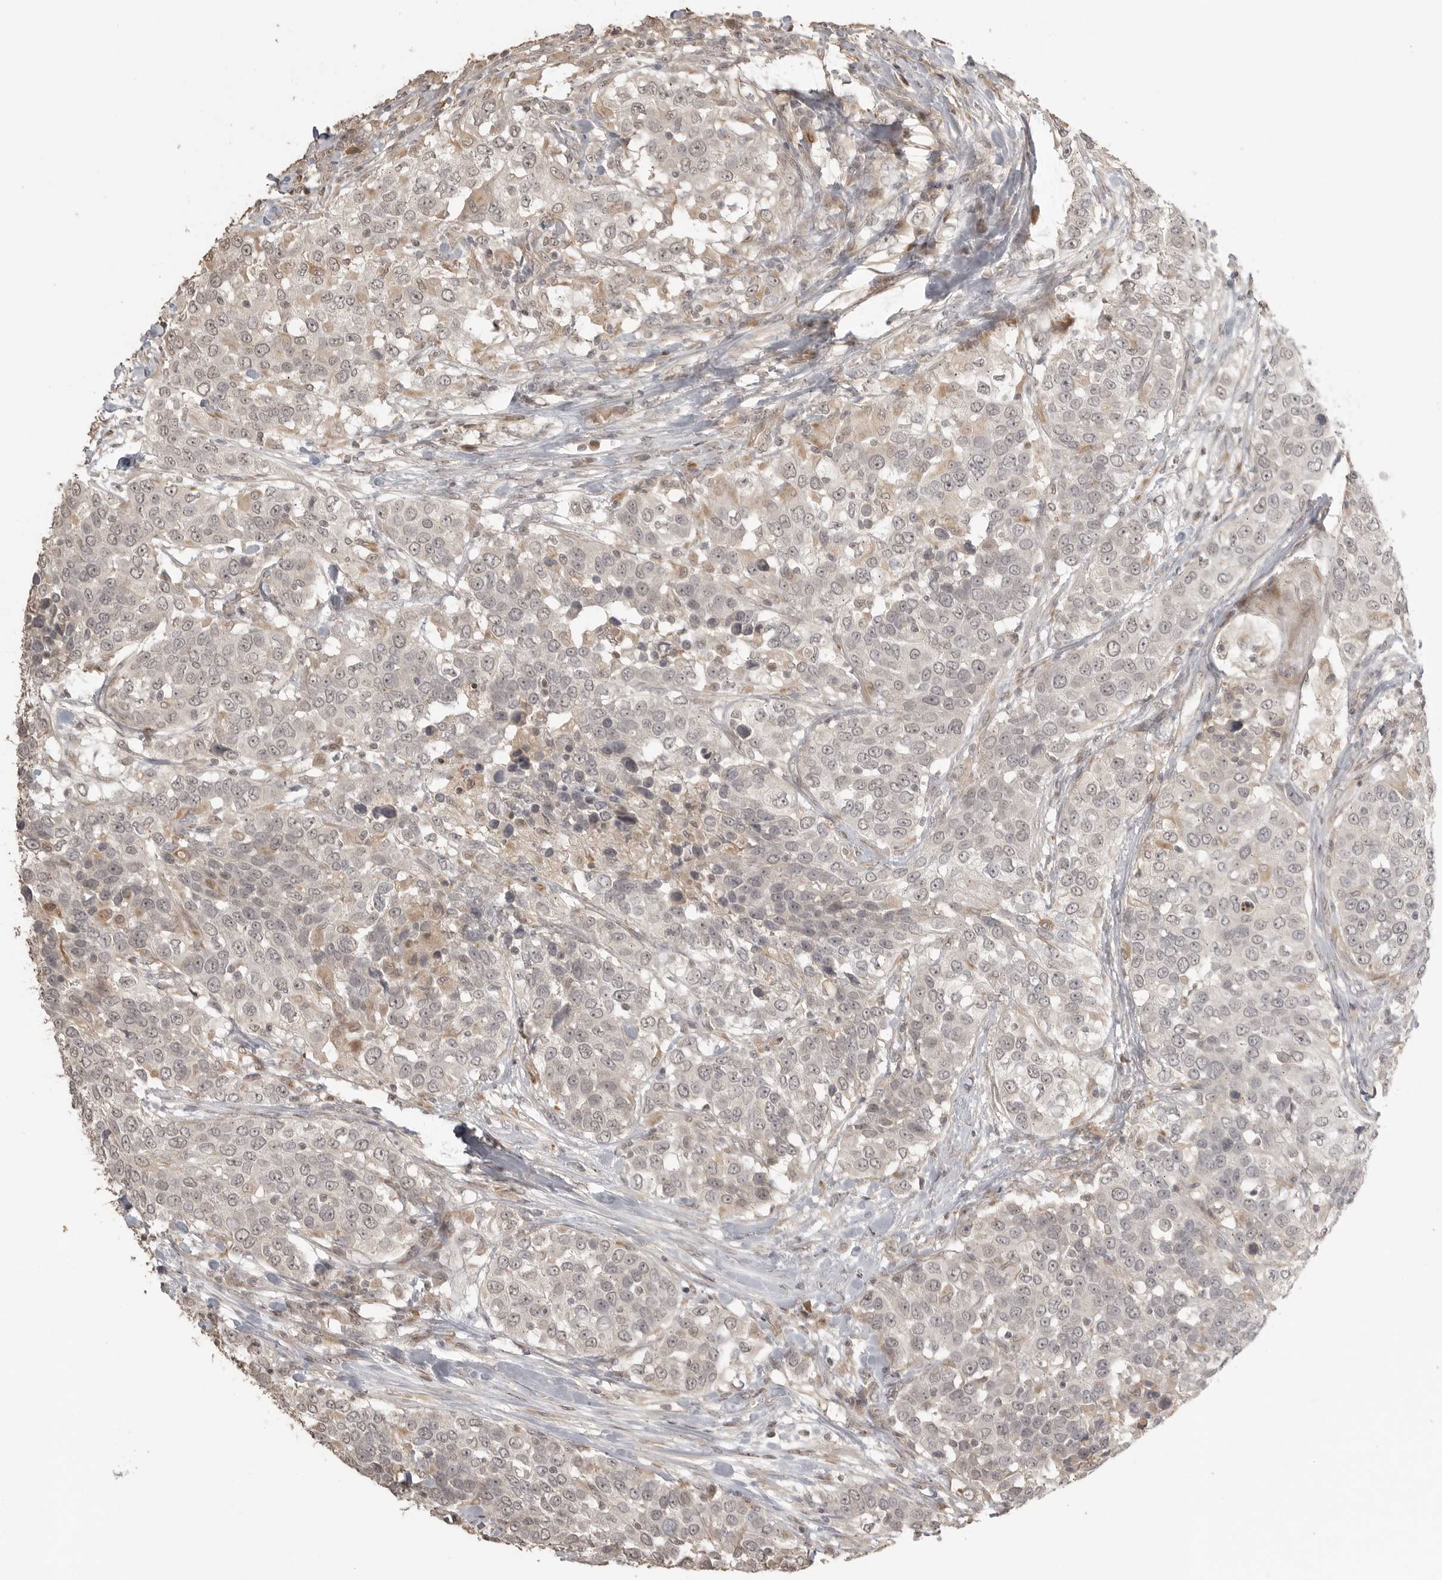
{"staining": {"intensity": "negative", "quantity": "none", "location": "none"}, "tissue": "urothelial cancer", "cell_type": "Tumor cells", "image_type": "cancer", "snomed": [{"axis": "morphology", "description": "Urothelial carcinoma, High grade"}, {"axis": "topography", "description": "Urinary bladder"}], "caption": "Tumor cells are negative for brown protein staining in urothelial cancer.", "gene": "SMG8", "patient": {"sex": "female", "age": 80}}